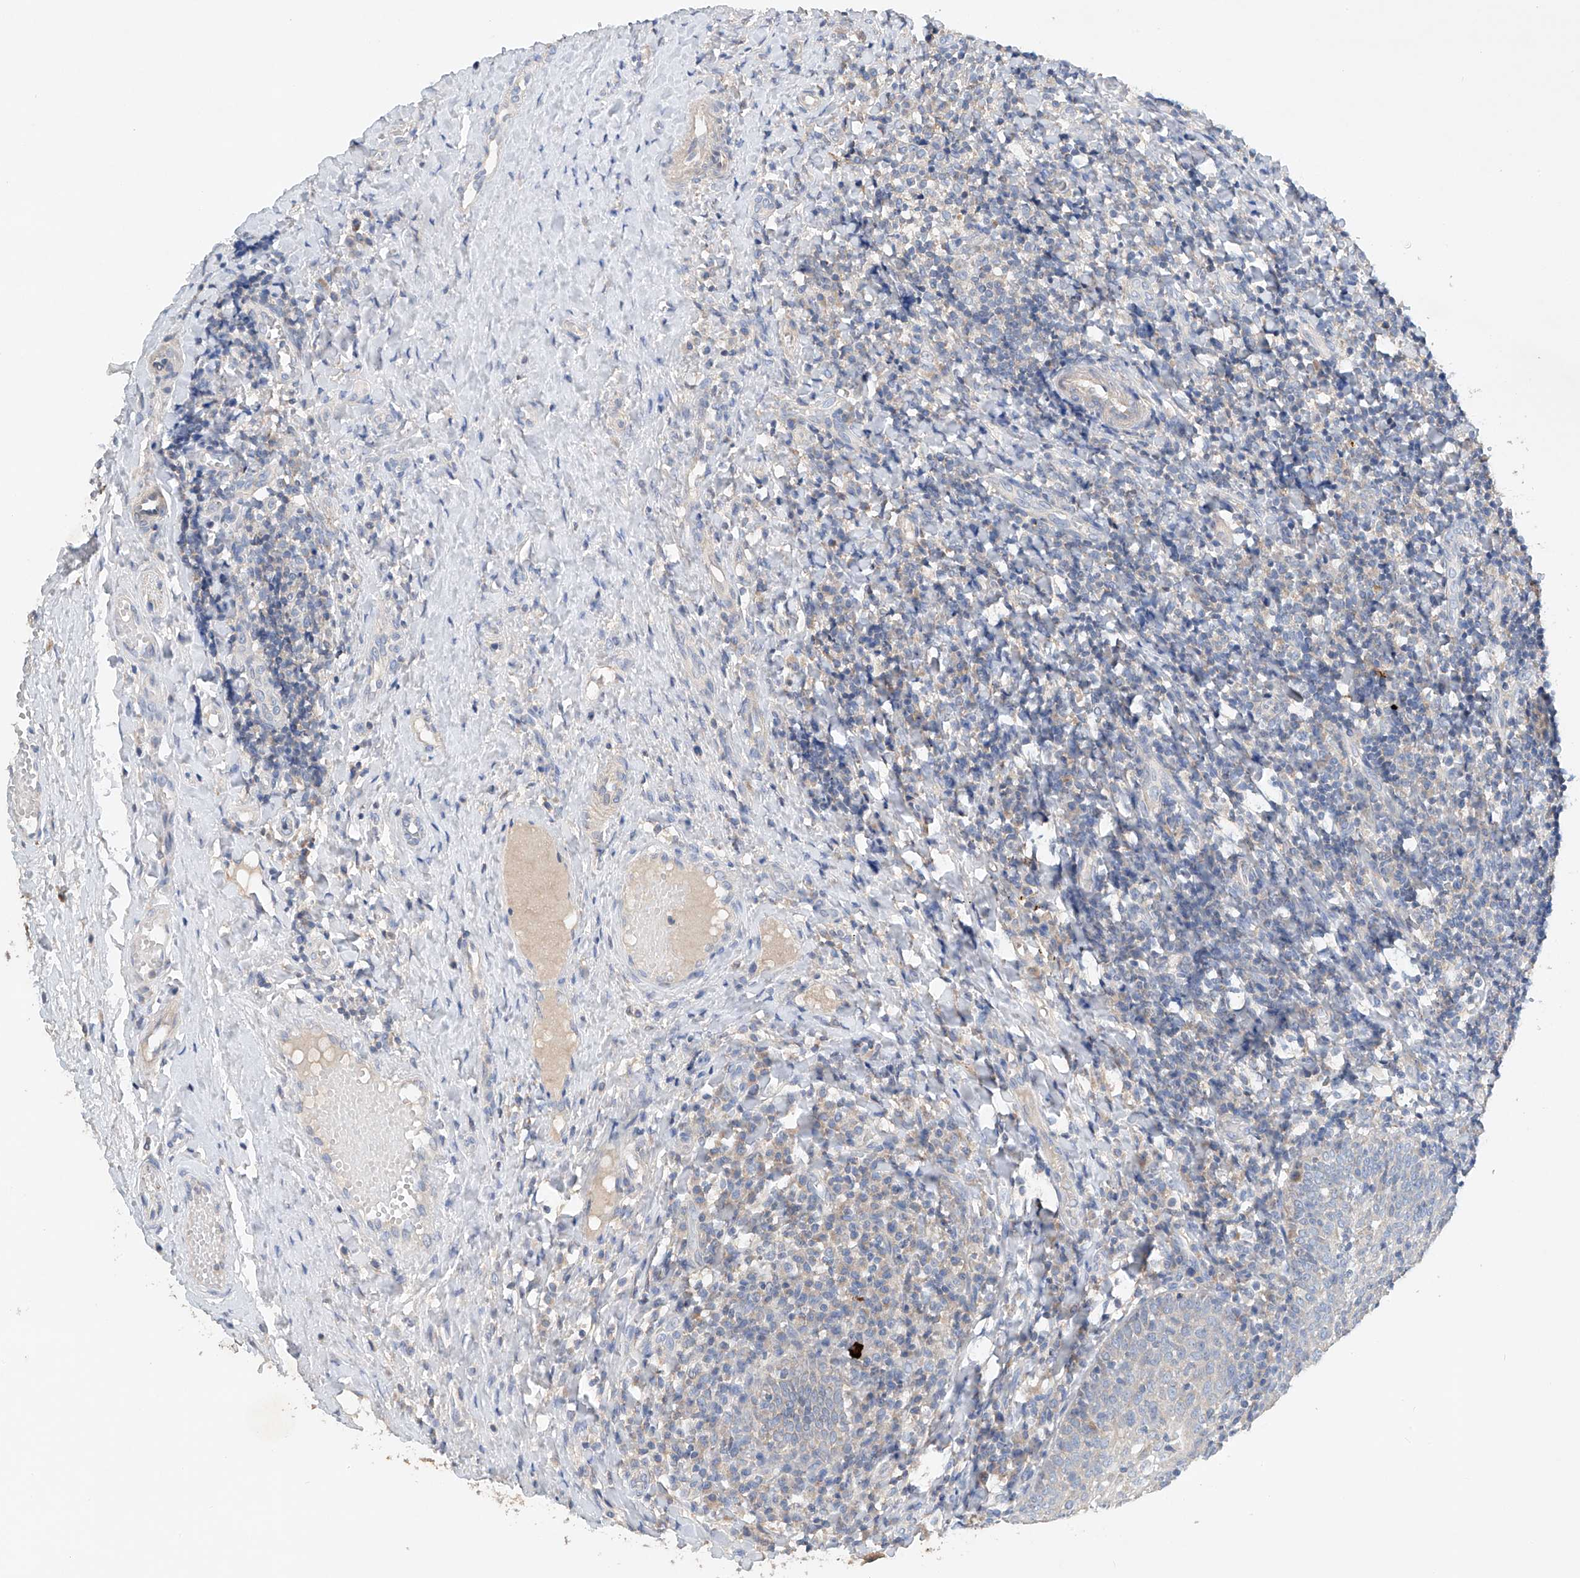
{"staining": {"intensity": "negative", "quantity": "none", "location": "none"}, "tissue": "tonsil", "cell_type": "Germinal center cells", "image_type": "normal", "snomed": [{"axis": "morphology", "description": "Normal tissue, NOS"}, {"axis": "topography", "description": "Tonsil"}], "caption": "This is an immunohistochemistry micrograph of benign tonsil. There is no positivity in germinal center cells.", "gene": "GPC4", "patient": {"sex": "female", "age": 19}}